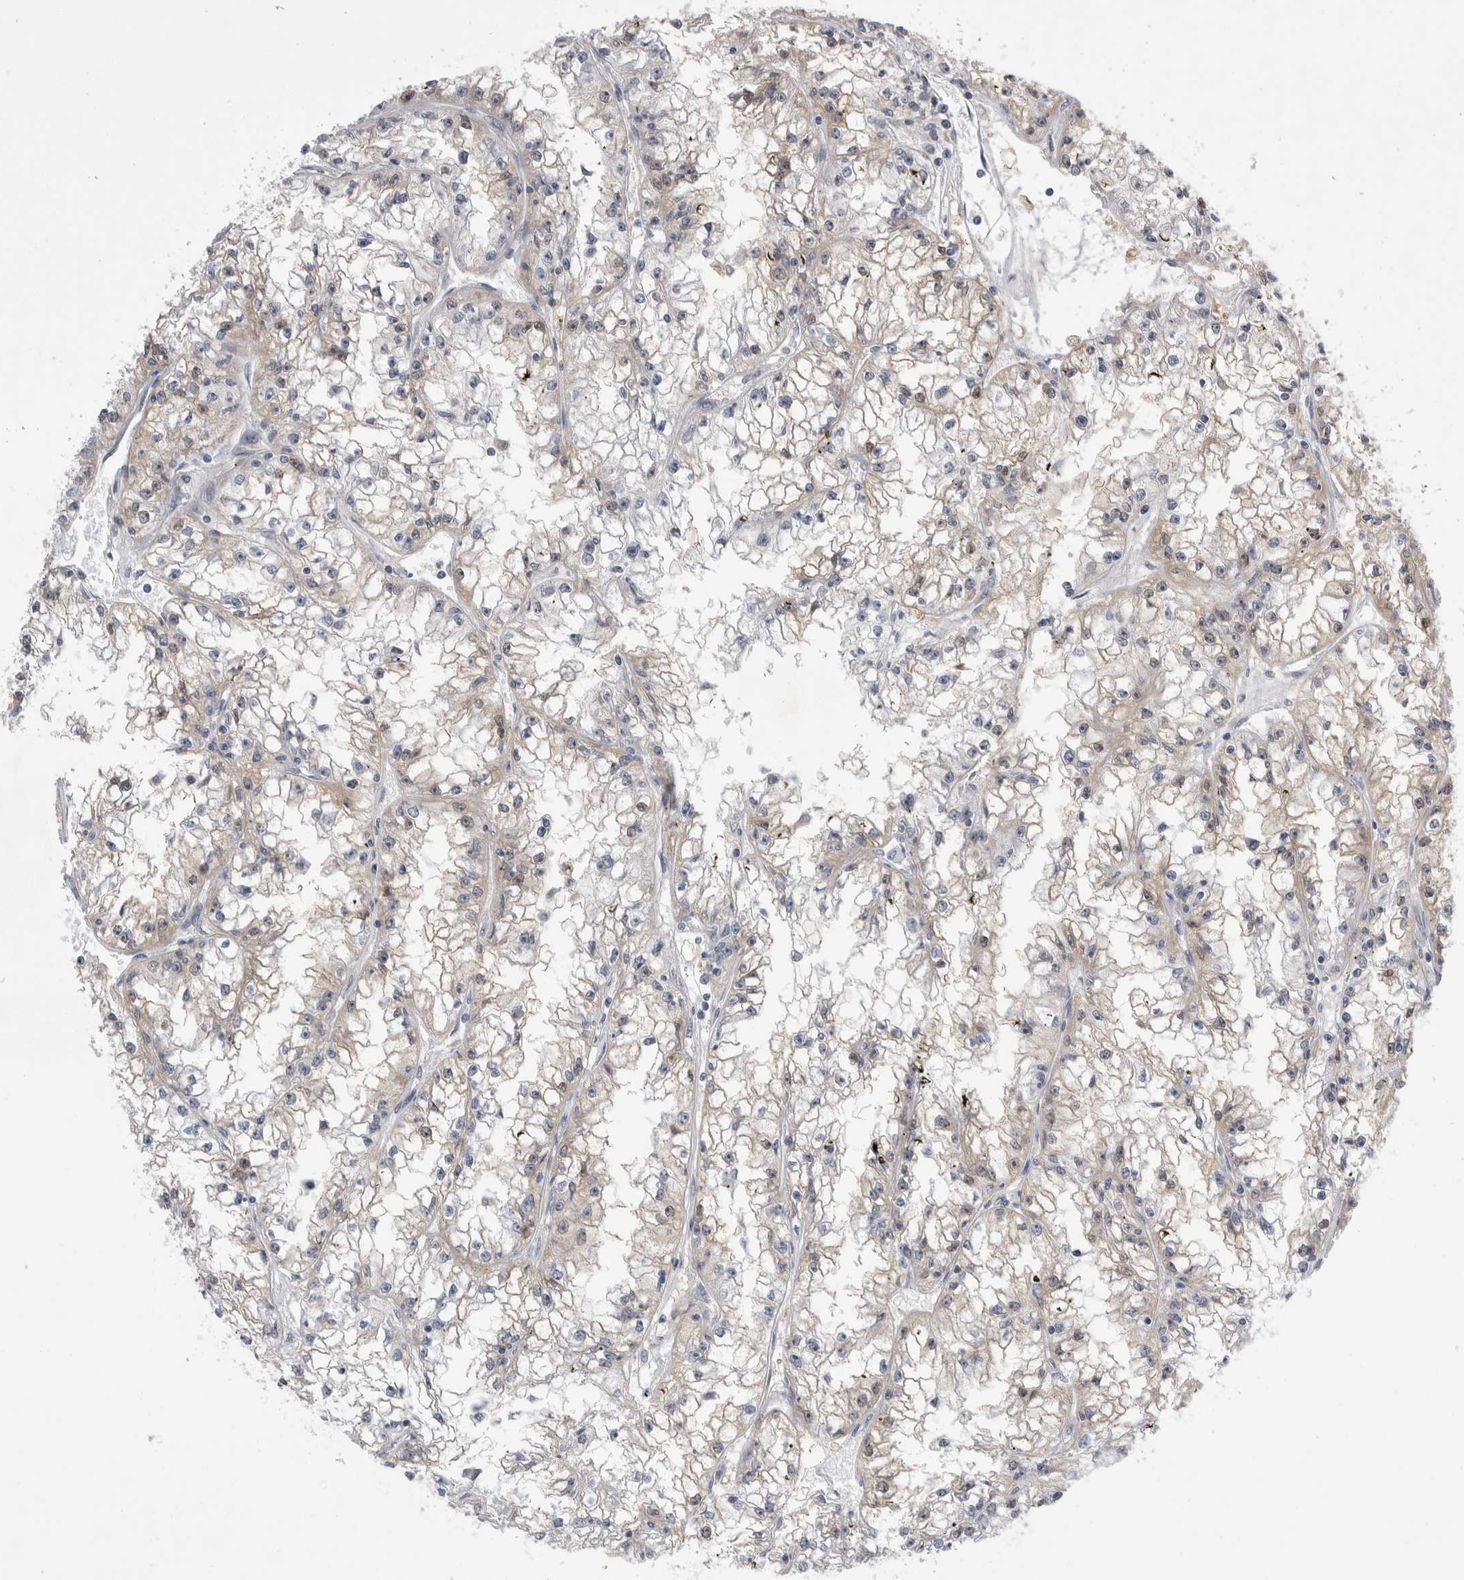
{"staining": {"intensity": "weak", "quantity": "<25%", "location": "cytoplasmic/membranous,nuclear"}, "tissue": "renal cancer", "cell_type": "Tumor cells", "image_type": "cancer", "snomed": [{"axis": "morphology", "description": "Adenocarcinoma, NOS"}, {"axis": "topography", "description": "Kidney"}], "caption": "The micrograph reveals no staining of tumor cells in adenocarcinoma (renal). Nuclei are stained in blue.", "gene": "ZNF341", "patient": {"sex": "male", "age": 56}}